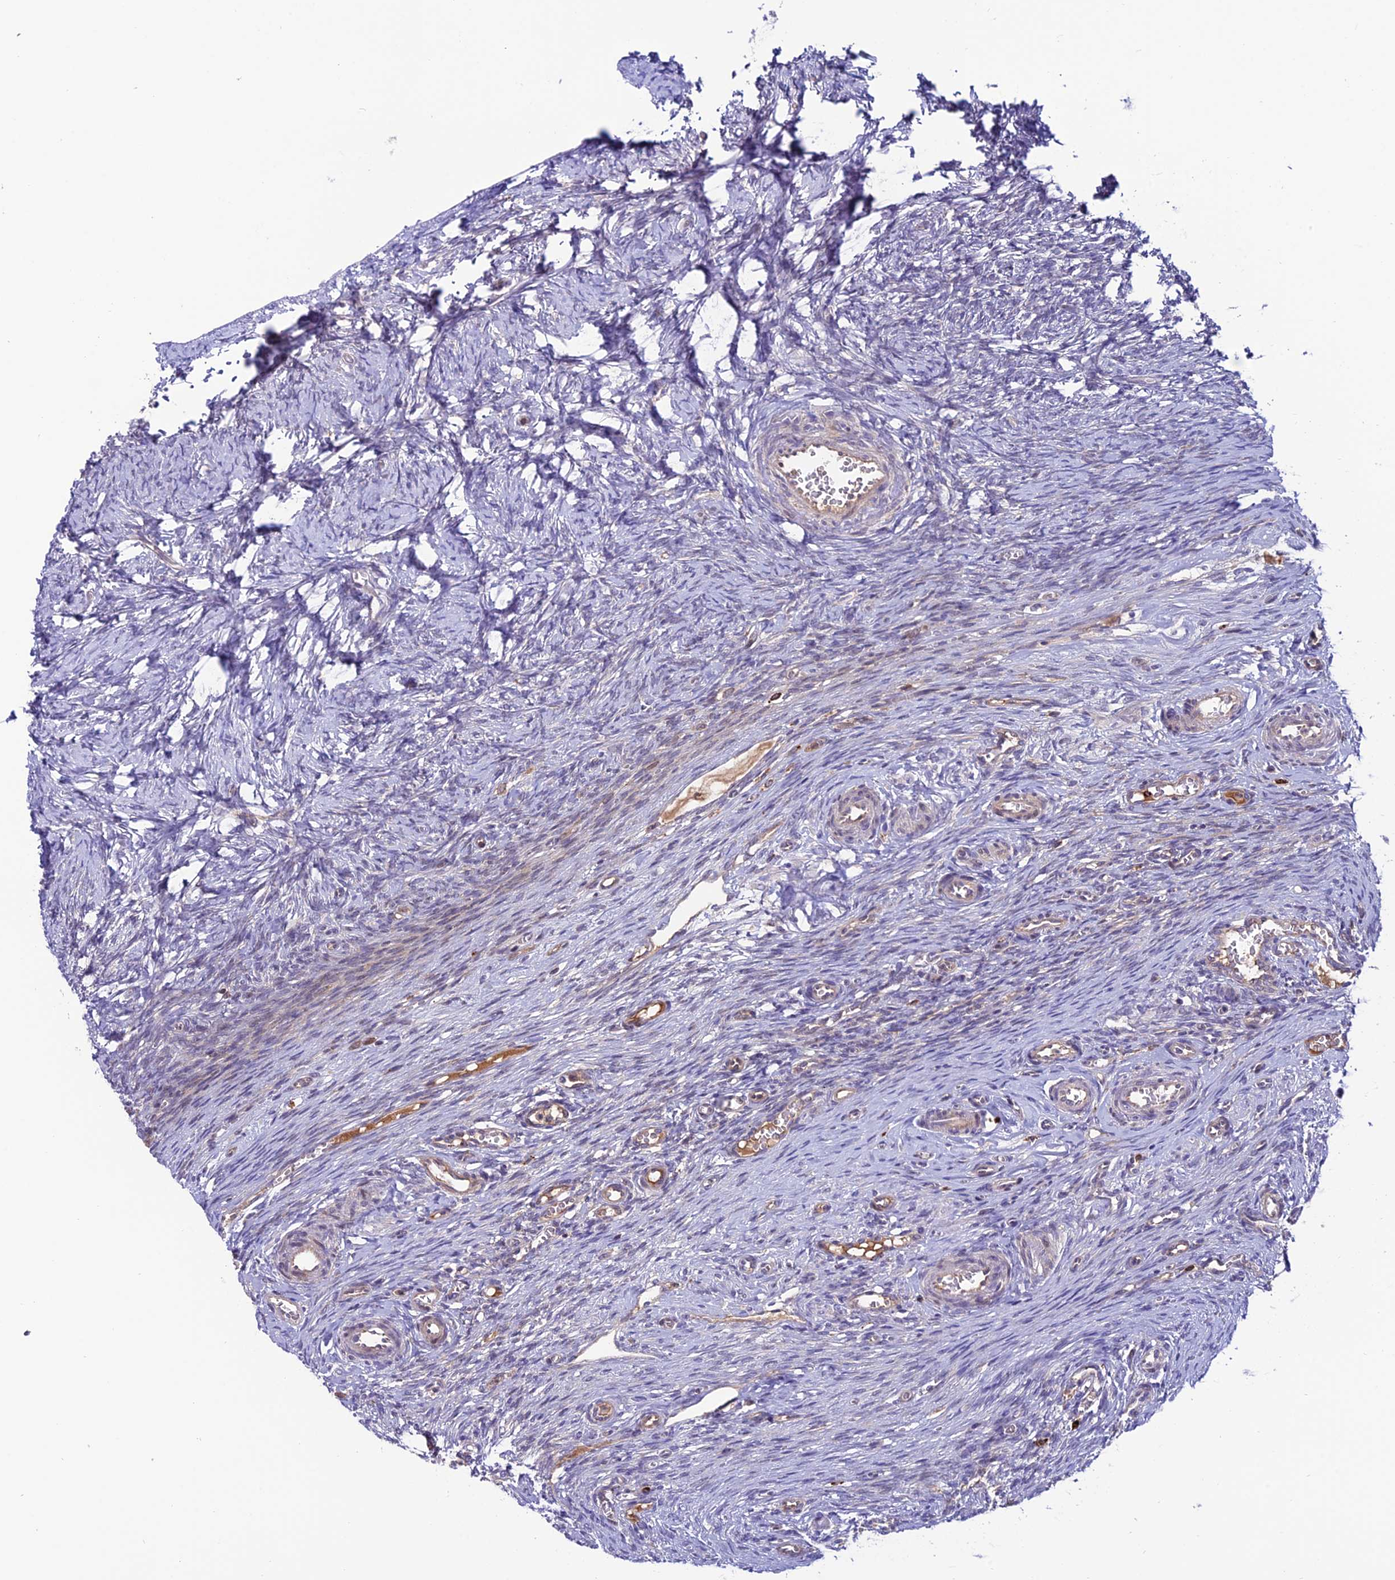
{"staining": {"intensity": "negative", "quantity": "none", "location": "none"}, "tissue": "ovary", "cell_type": "Ovarian stroma cells", "image_type": "normal", "snomed": [{"axis": "morphology", "description": "Adenocarcinoma, NOS"}, {"axis": "topography", "description": "Endometrium"}], "caption": "This histopathology image is of unremarkable ovary stained with IHC to label a protein in brown with the nuclei are counter-stained blue. There is no positivity in ovarian stroma cells. The staining is performed using DAB brown chromogen with nuclei counter-stained in using hematoxylin.", "gene": "ARHGEF18", "patient": {"sex": "female", "age": 32}}